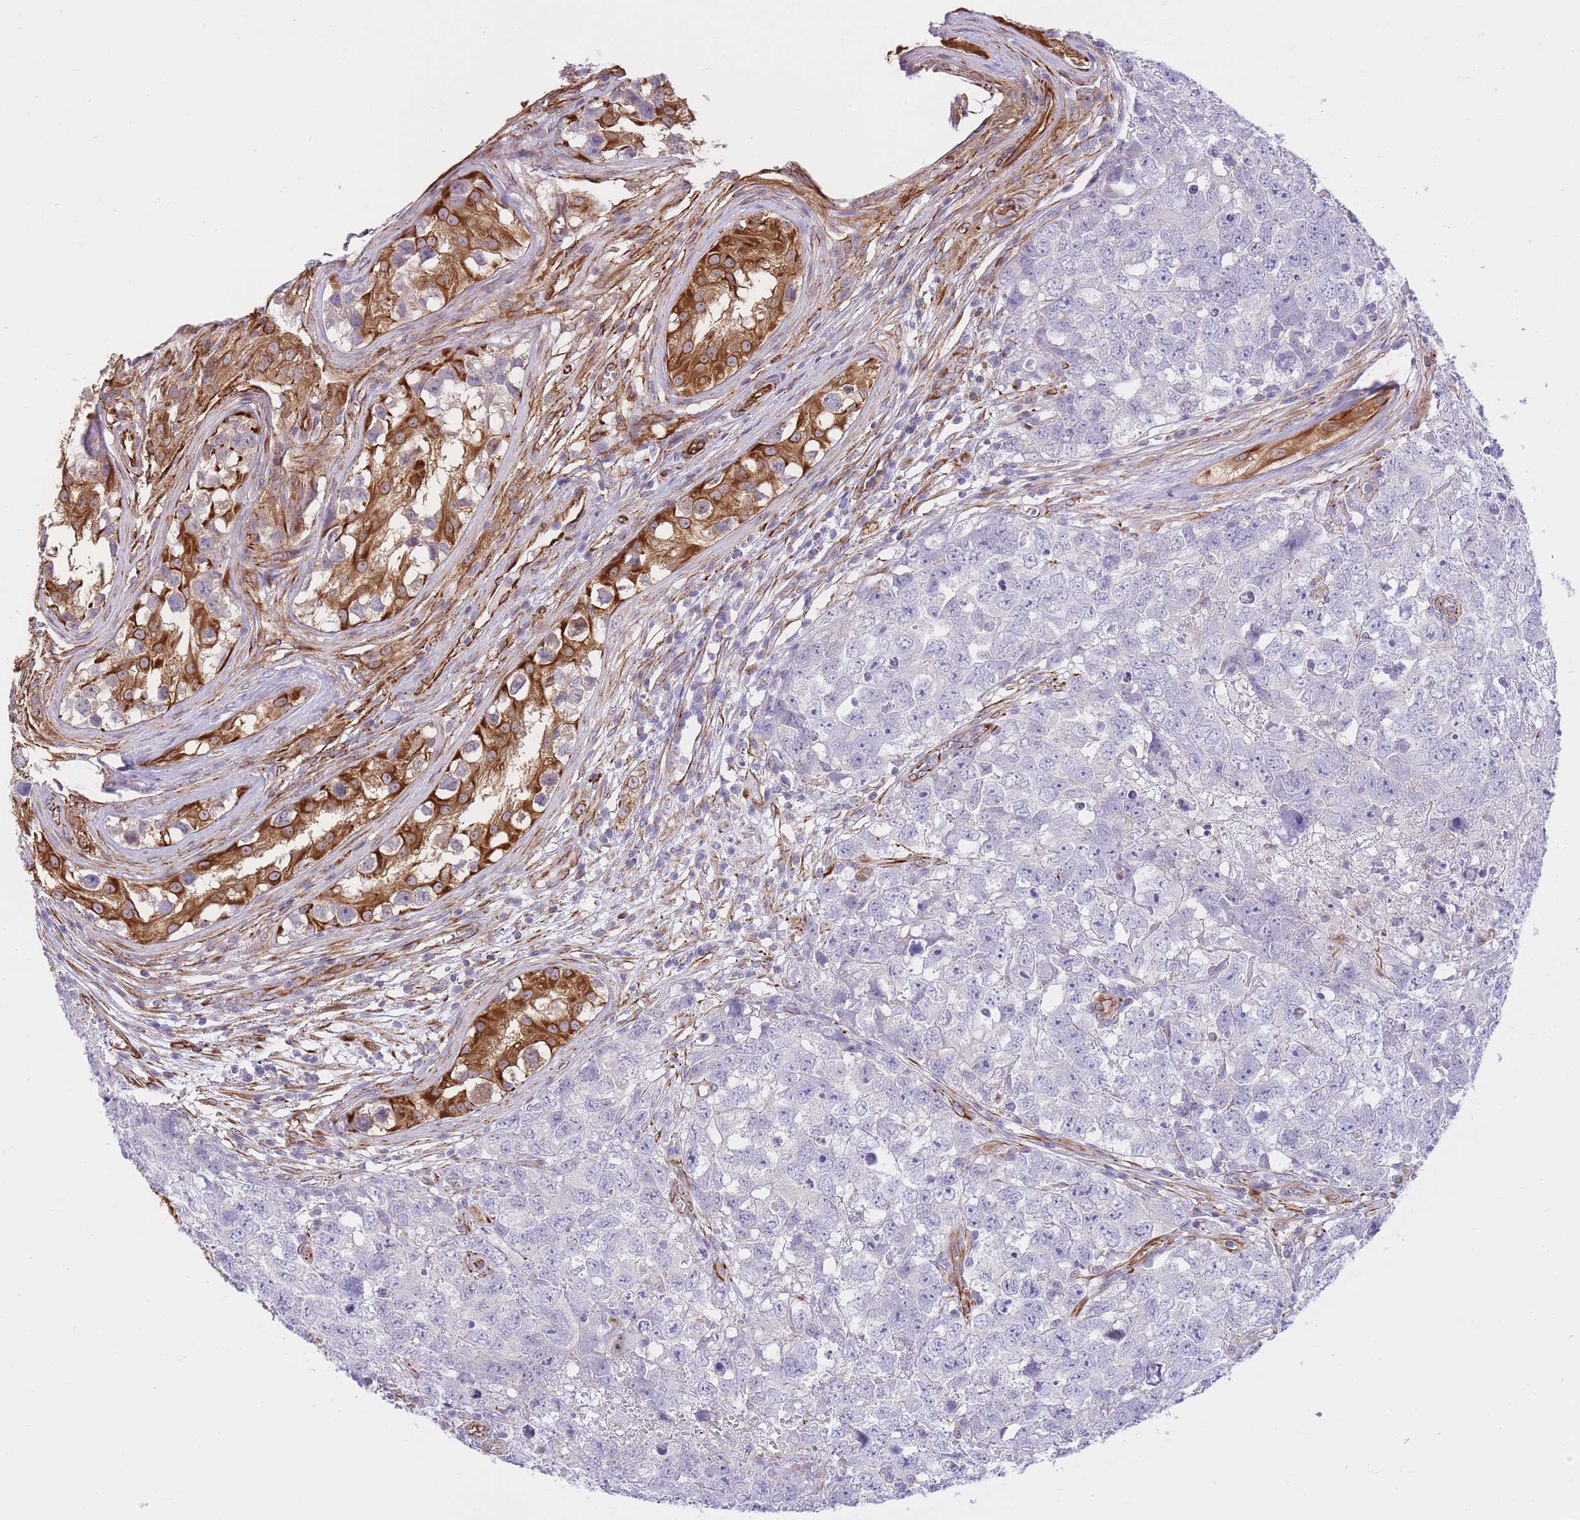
{"staining": {"intensity": "negative", "quantity": "none", "location": "none"}, "tissue": "testis cancer", "cell_type": "Tumor cells", "image_type": "cancer", "snomed": [{"axis": "morphology", "description": "Carcinoma, Embryonal, NOS"}, {"axis": "topography", "description": "Testis"}], "caption": "This is an immunohistochemistry (IHC) photomicrograph of testis embryonal carcinoma. There is no staining in tumor cells.", "gene": "ECPAS", "patient": {"sex": "male", "age": 22}}